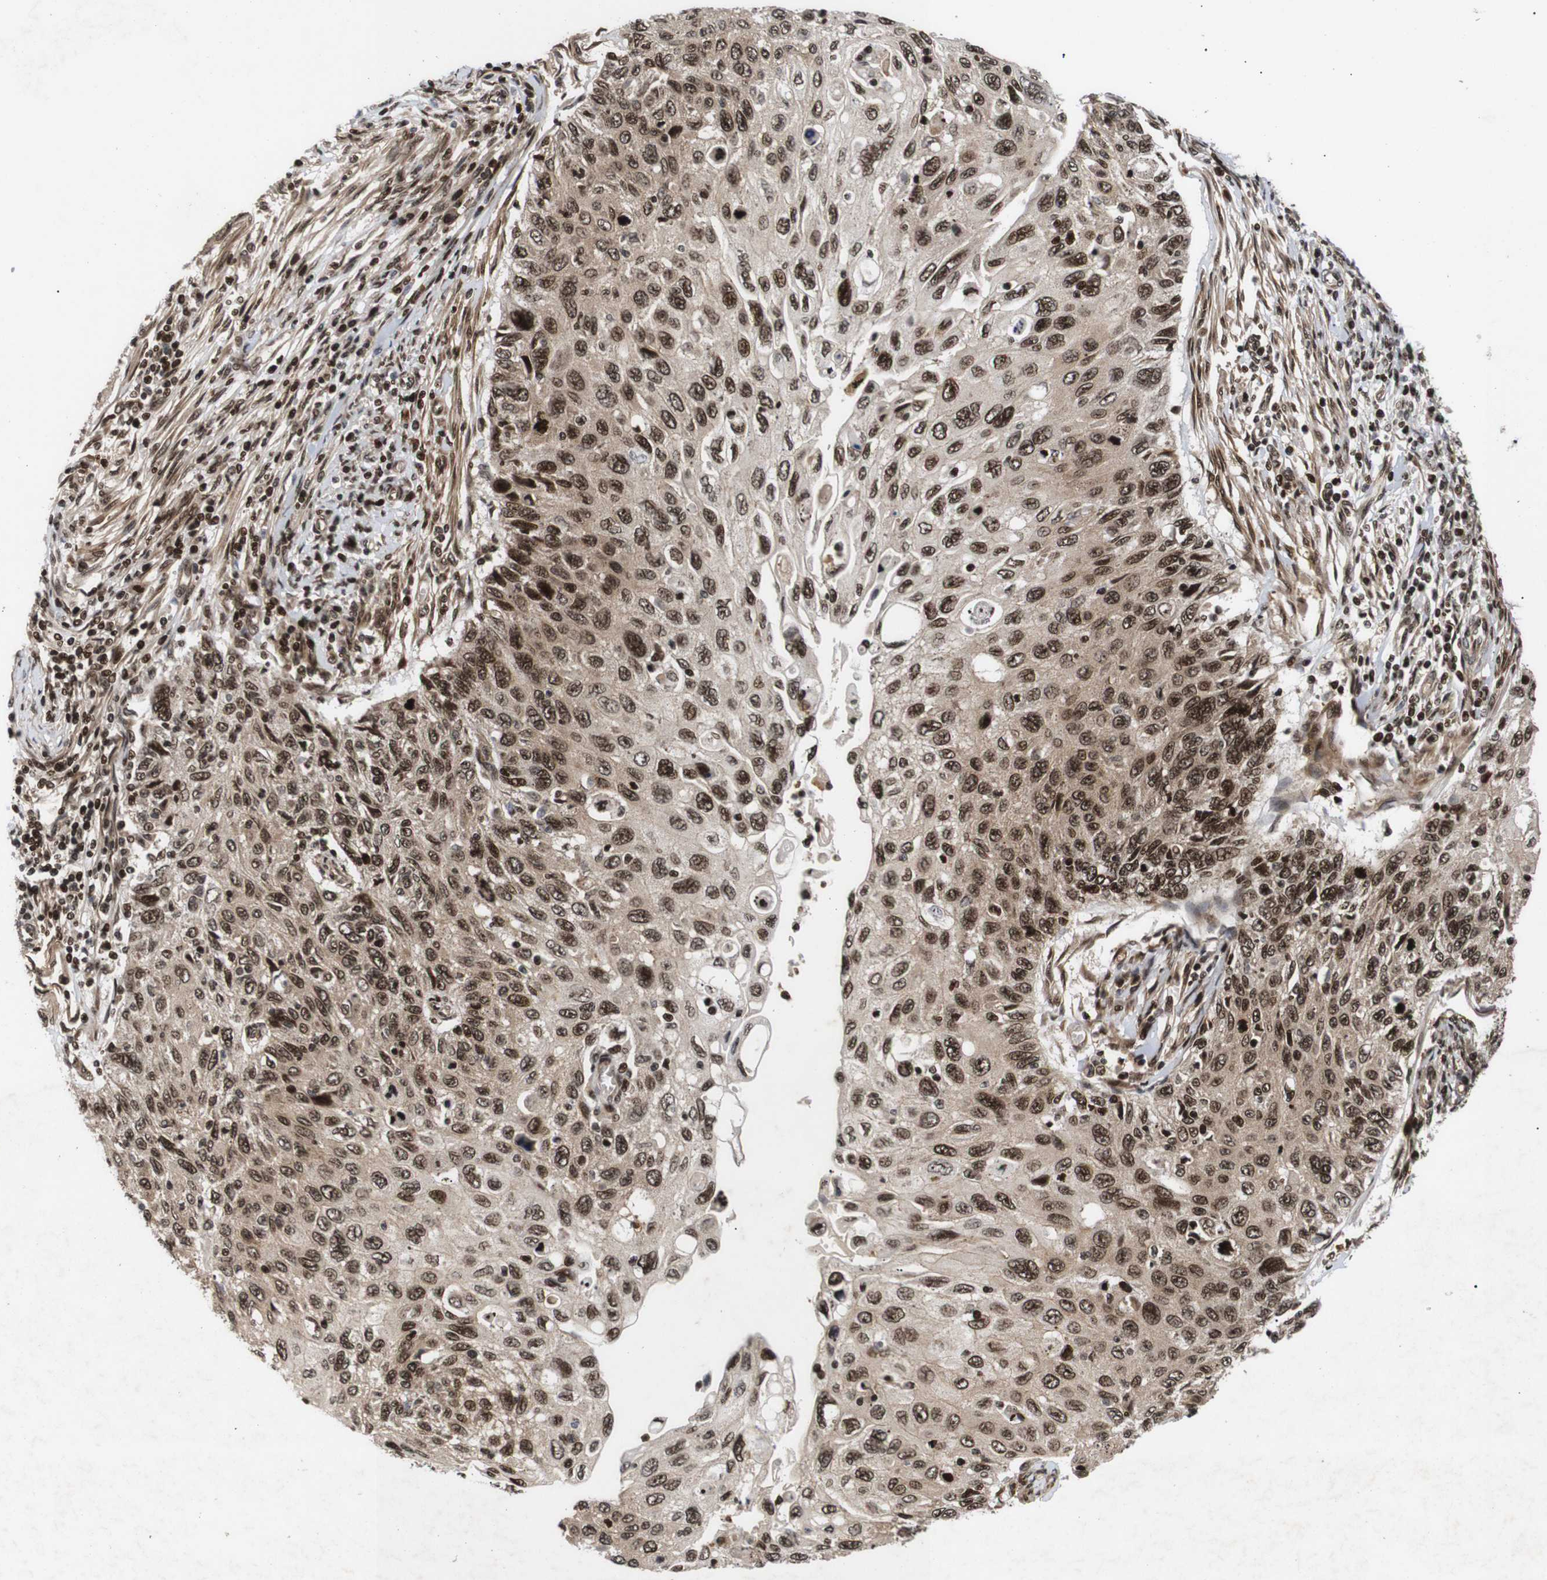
{"staining": {"intensity": "moderate", "quantity": ">75%", "location": "nuclear"}, "tissue": "cervical cancer", "cell_type": "Tumor cells", "image_type": "cancer", "snomed": [{"axis": "morphology", "description": "Squamous cell carcinoma, NOS"}, {"axis": "topography", "description": "Cervix"}], "caption": "Immunohistochemistry (IHC) image of cervical squamous cell carcinoma stained for a protein (brown), which displays medium levels of moderate nuclear expression in approximately >75% of tumor cells.", "gene": "KIF23", "patient": {"sex": "female", "age": 70}}